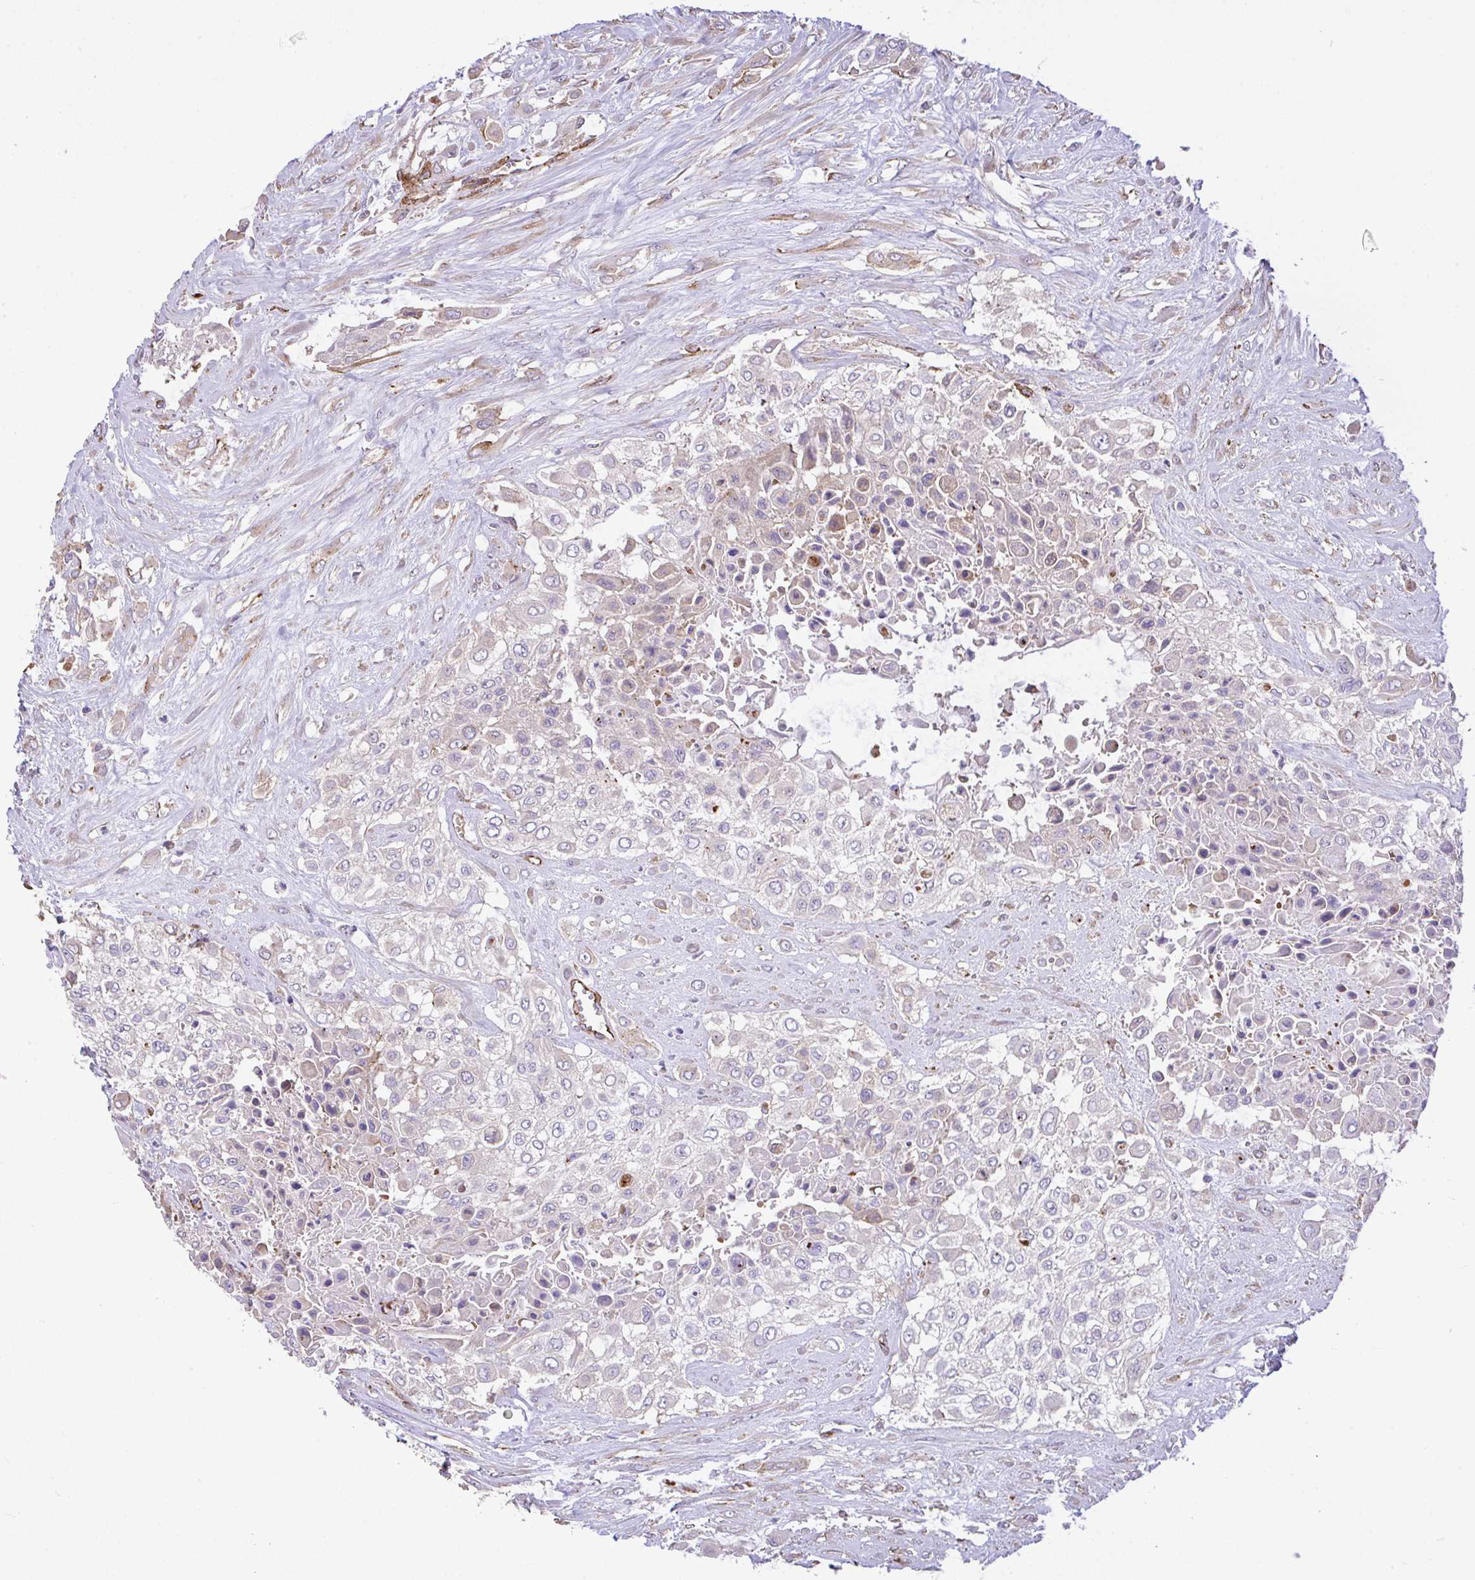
{"staining": {"intensity": "negative", "quantity": "none", "location": "none"}, "tissue": "urothelial cancer", "cell_type": "Tumor cells", "image_type": "cancer", "snomed": [{"axis": "morphology", "description": "Urothelial carcinoma, High grade"}, {"axis": "topography", "description": "Urinary bladder"}], "caption": "Tumor cells show no significant staining in urothelial cancer. (DAB (3,3'-diaminobenzidine) immunohistochemistry with hematoxylin counter stain).", "gene": "PTPRK", "patient": {"sex": "male", "age": 57}}